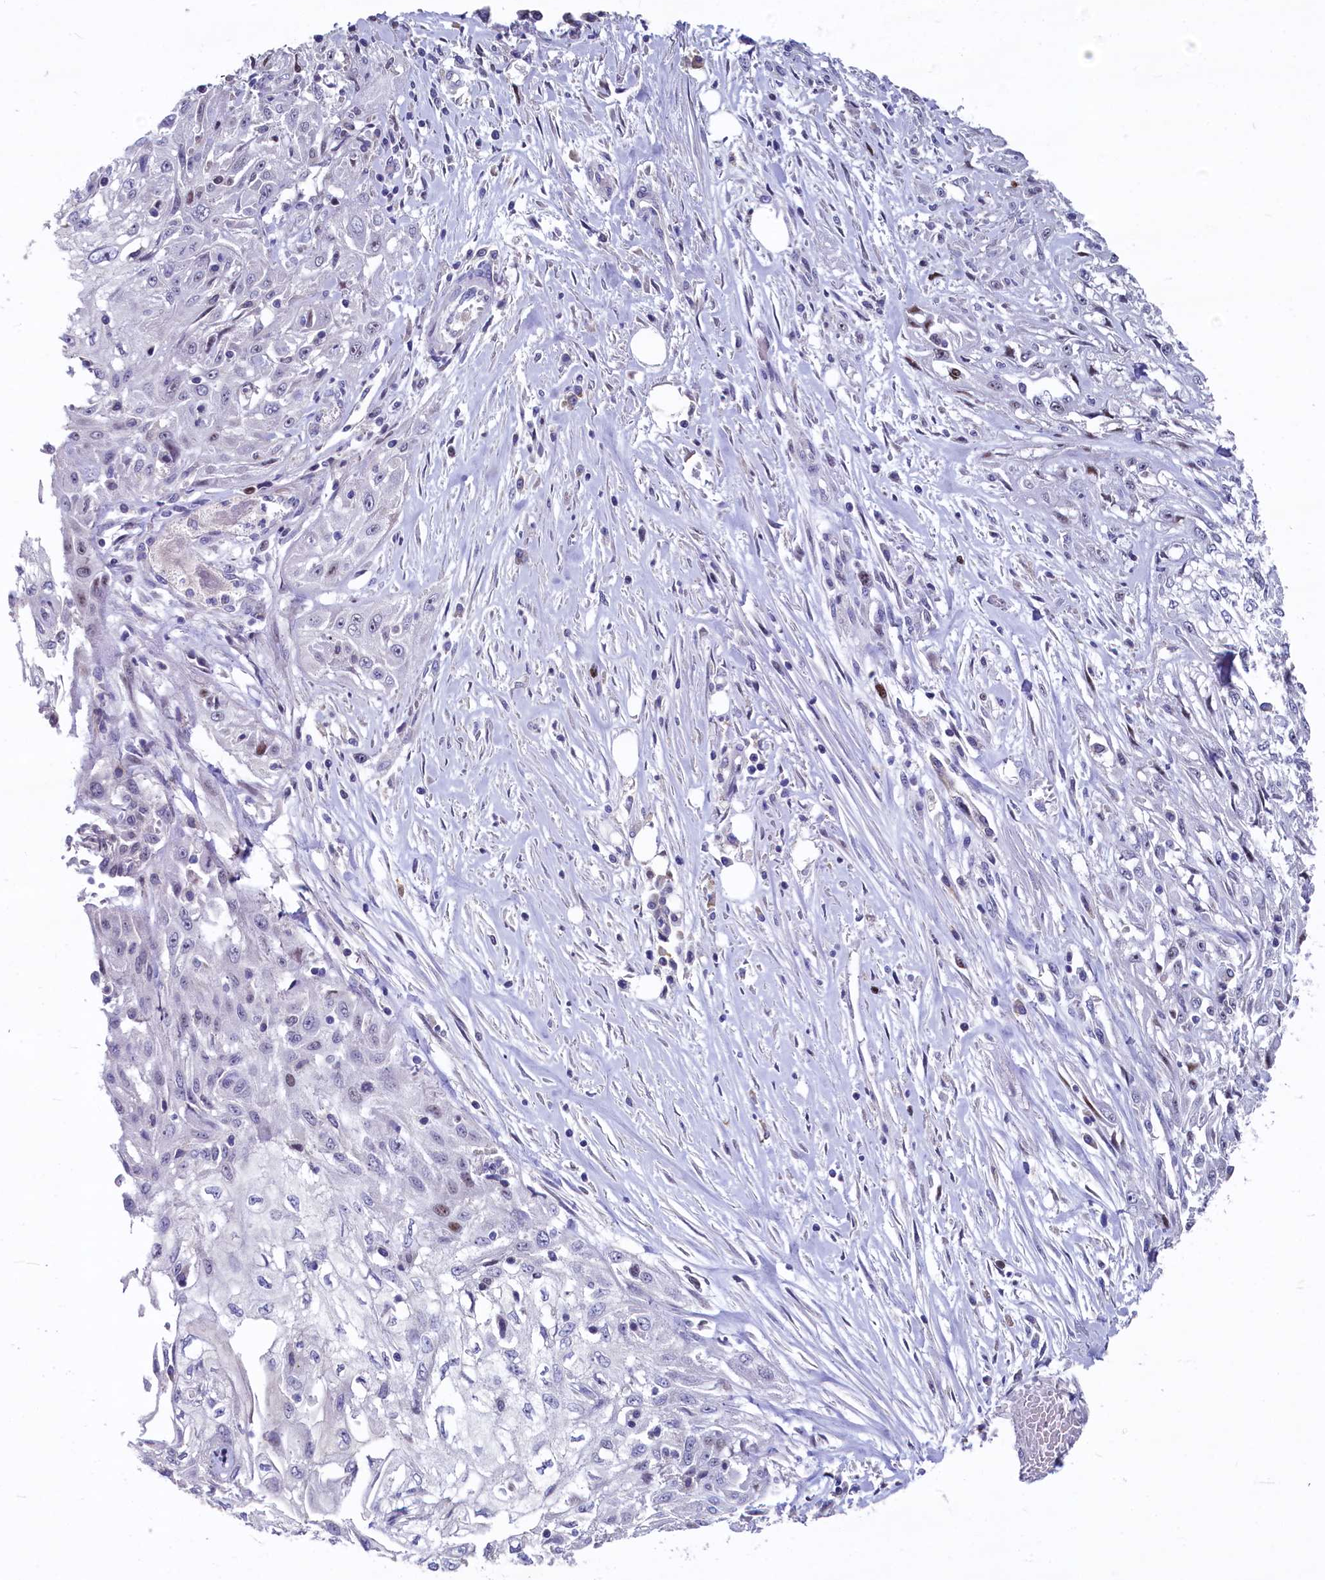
{"staining": {"intensity": "moderate", "quantity": "<25%", "location": "nuclear"}, "tissue": "skin cancer", "cell_type": "Tumor cells", "image_type": "cancer", "snomed": [{"axis": "morphology", "description": "Squamous cell carcinoma, NOS"}, {"axis": "morphology", "description": "Squamous cell carcinoma, metastatic, NOS"}, {"axis": "topography", "description": "Skin"}, {"axis": "topography", "description": "Lymph node"}], "caption": "IHC of skin cancer (squamous cell carcinoma) shows low levels of moderate nuclear positivity in approximately <25% of tumor cells. (DAB IHC, brown staining for protein, blue staining for nuclei).", "gene": "ASXL3", "patient": {"sex": "male", "age": 75}}